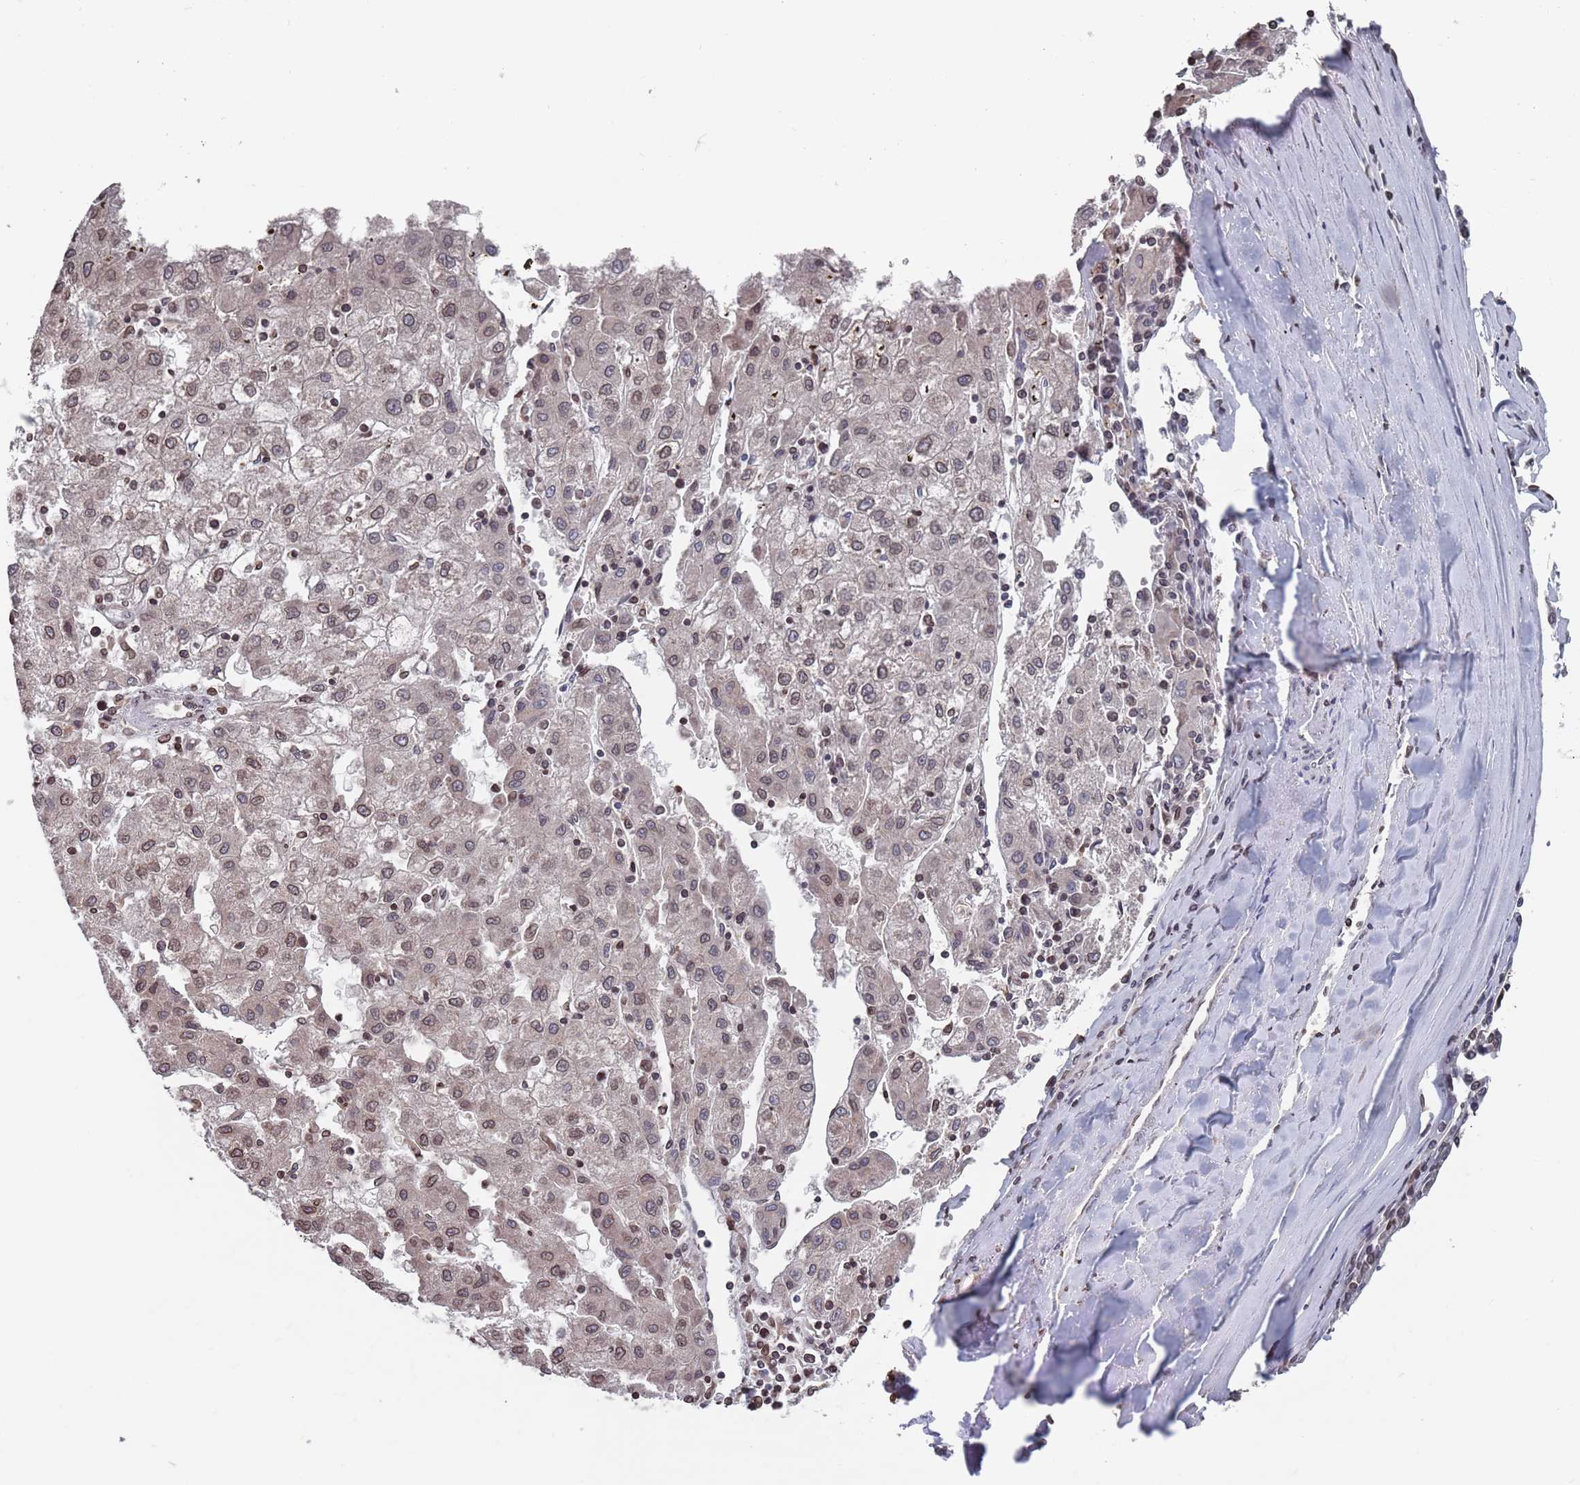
{"staining": {"intensity": "moderate", "quantity": "<25%", "location": "cytoplasmic/membranous,nuclear"}, "tissue": "liver cancer", "cell_type": "Tumor cells", "image_type": "cancer", "snomed": [{"axis": "morphology", "description": "Carcinoma, Hepatocellular, NOS"}, {"axis": "topography", "description": "Liver"}], "caption": "Immunohistochemical staining of hepatocellular carcinoma (liver) displays moderate cytoplasmic/membranous and nuclear protein staining in approximately <25% of tumor cells.", "gene": "SDHAF3", "patient": {"sex": "male", "age": 72}}